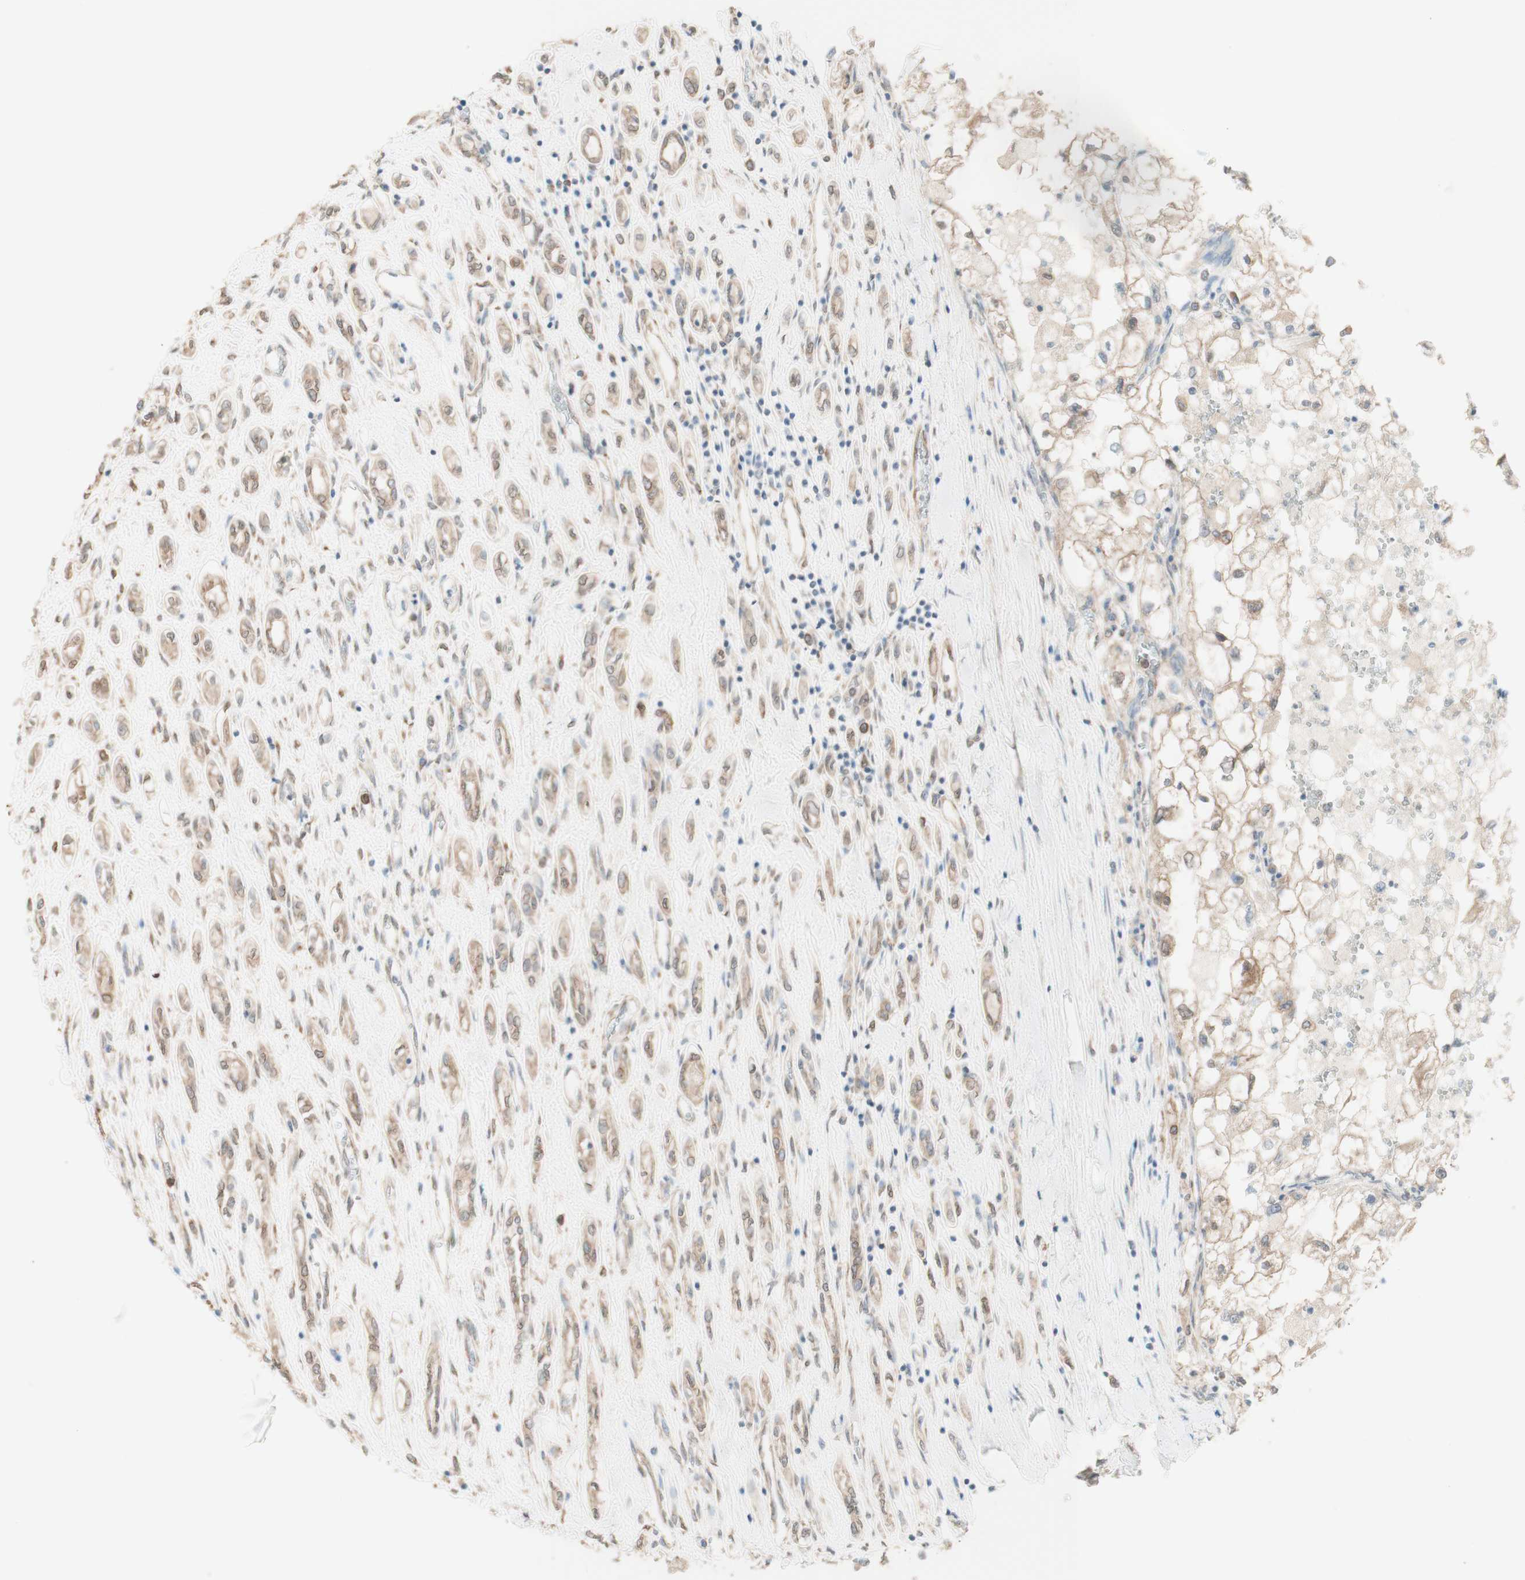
{"staining": {"intensity": "weak", "quantity": "<25%", "location": "cytoplasmic/membranous"}, "tissue": "renal cancer", "cell_type": "Tumor cells", "image_type": "cancer", "snomed": [{"axis": "morphology", "description": "Adenocarcinoma, NOS"}, {"axis": "topography", "description": "Kidney"}], "caption": "IHC of renal adenocarcinoma displays no positivity in tumor cells.", "gene": "COMT", "patient": {"sex": "female", "age": 70}}